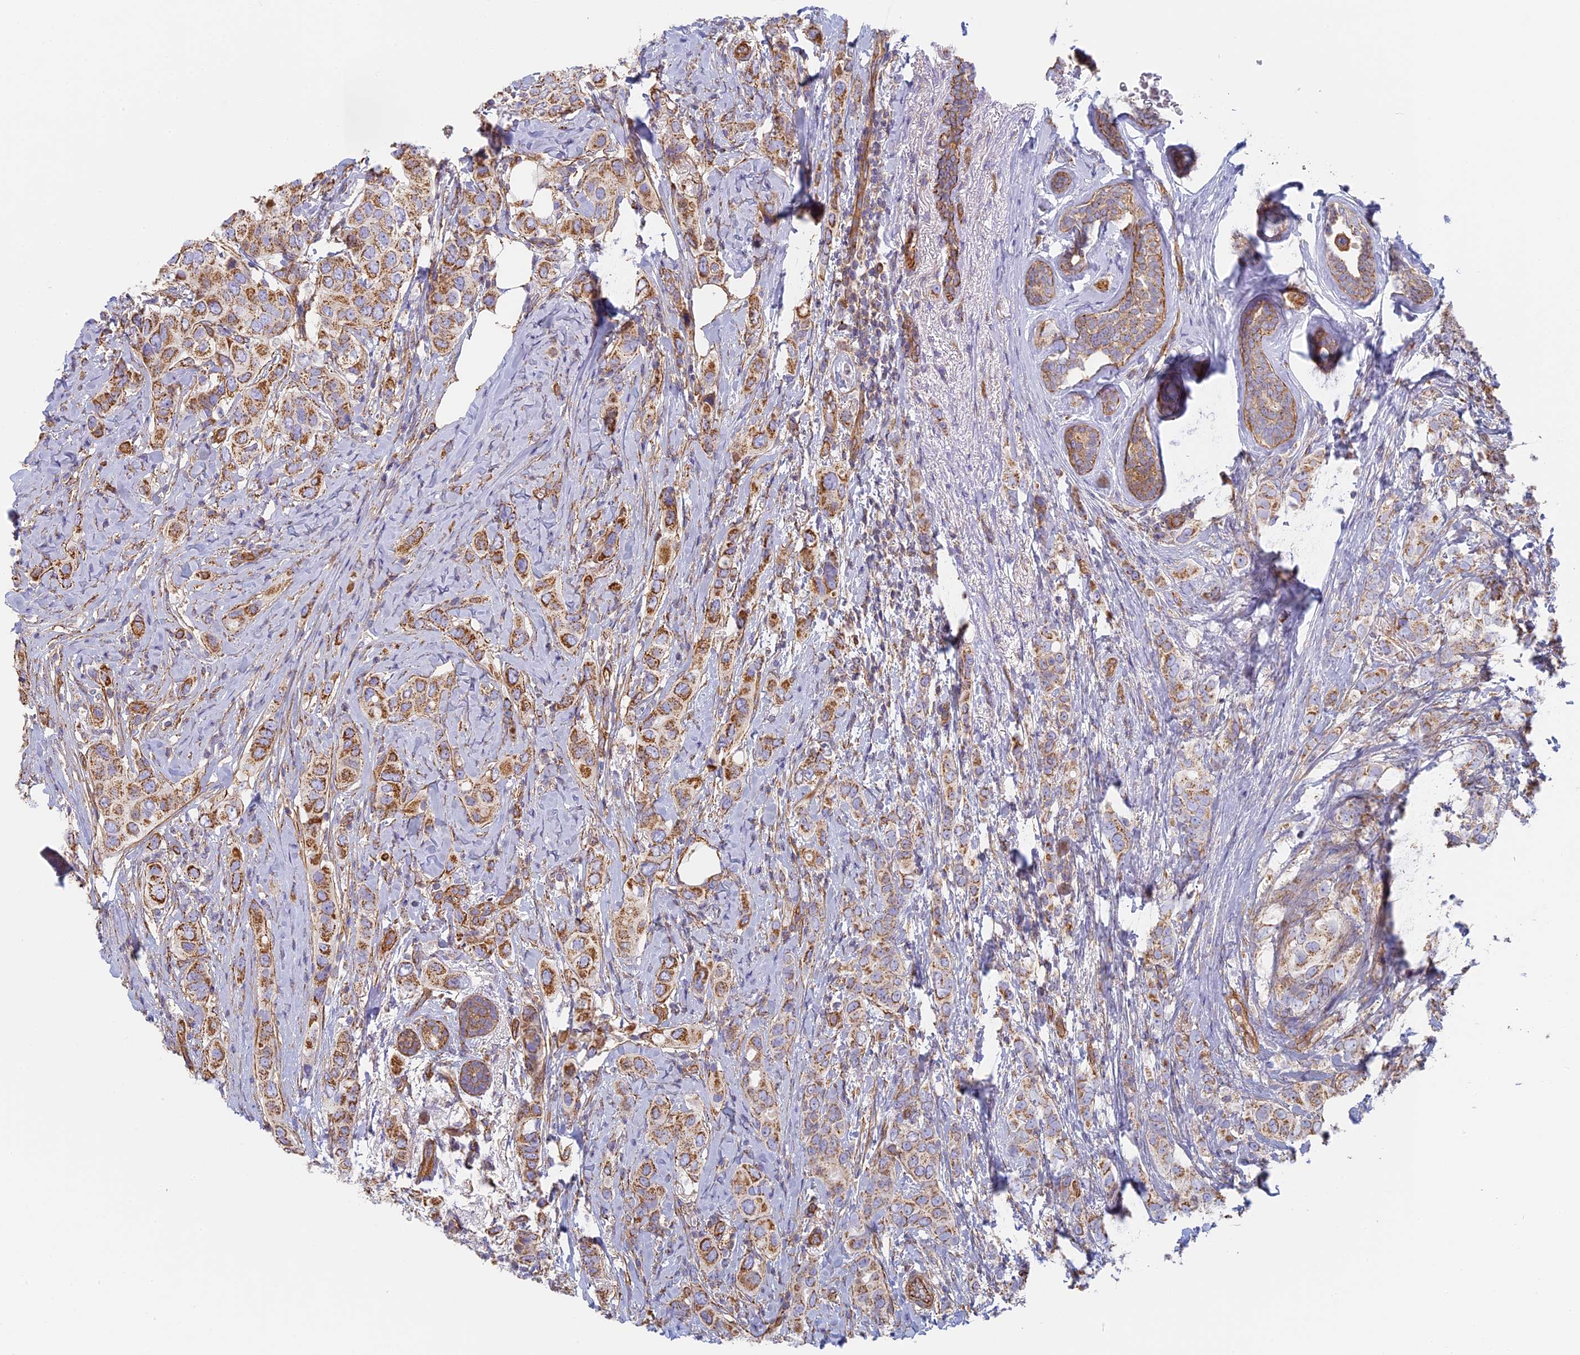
{"staining": {"intensity": "moderate", "quantity": ">75%", "location": "cytoplasmic/membranous"}, "tissue": "breast cancer", "cell_type": "Tumor cells", "image_type": "cancer", "snomed": [{"axis": "morphology", "description": "Lobular carcinoma"}, {"axis": "topography", "description": "Breast"}], "caption": "Protein staining of breast lobular carcinoma tissue displays moderate cytoplasmic/membranous staining in approximately >75% of tumor cells.", "gene": "DDA1", "patient": {"sex": "female", "age": 51}}